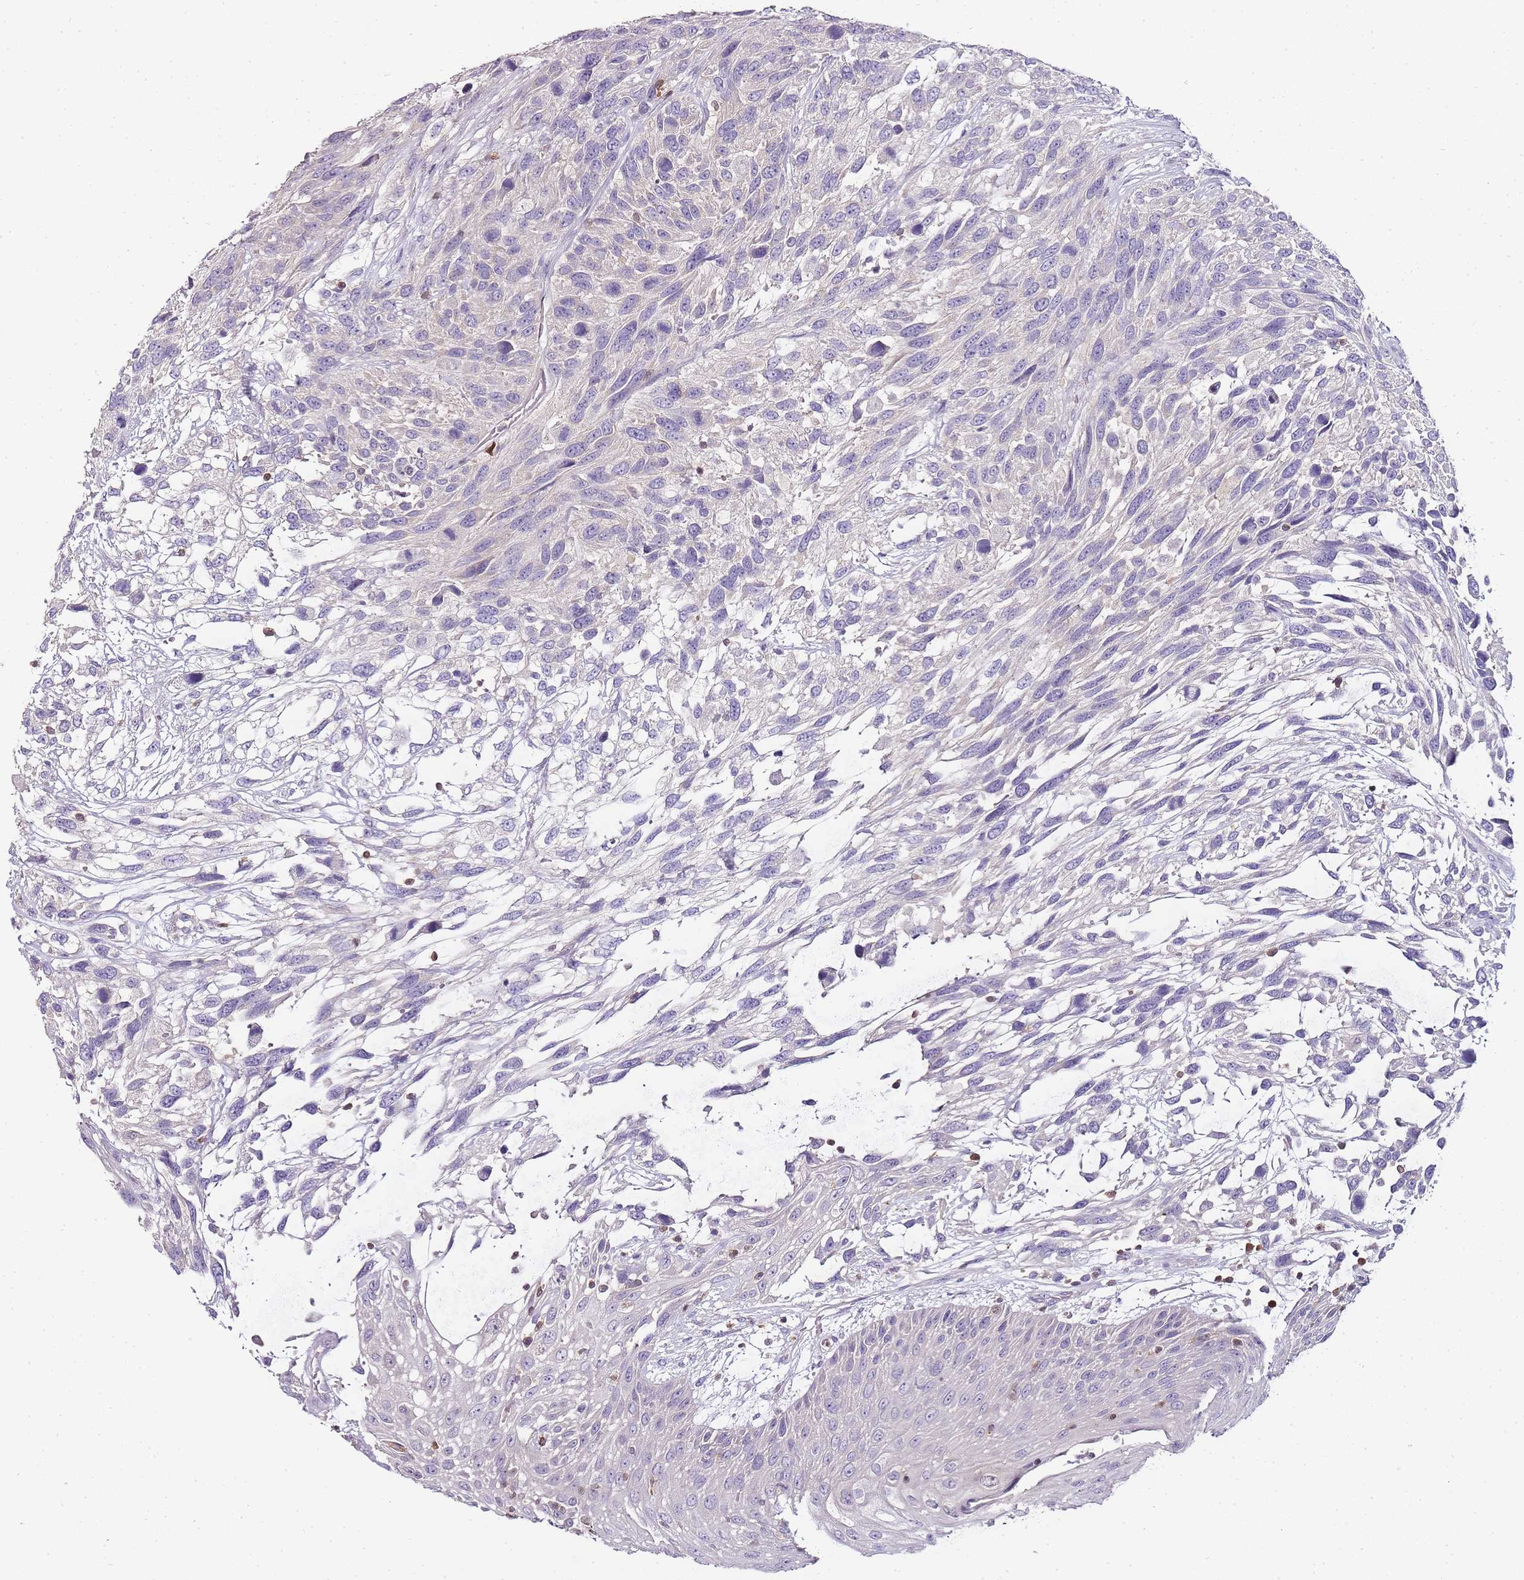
{"staining": {"intensity": "negative", "quantity": "none", "location": "none"}, "tissue": "urothelial cancer", "cell_type": "Tumor cells", "image_type": "cancer", "snomed": [{"axis": "morphology", "description": "Urothelial carcinoma, High grade"}, {"axis": "topography", "description": "Urinary bladder"}], "caption": "Histopathology image shows no significant protein expression in tumor cells of high-grade urothelial carcinoma. (DAB immunohistochemistry visualized using brightfield microscopy, high magnification).", "gene": "ZBP1", "patient": {"sex": "female", "age": 70}}